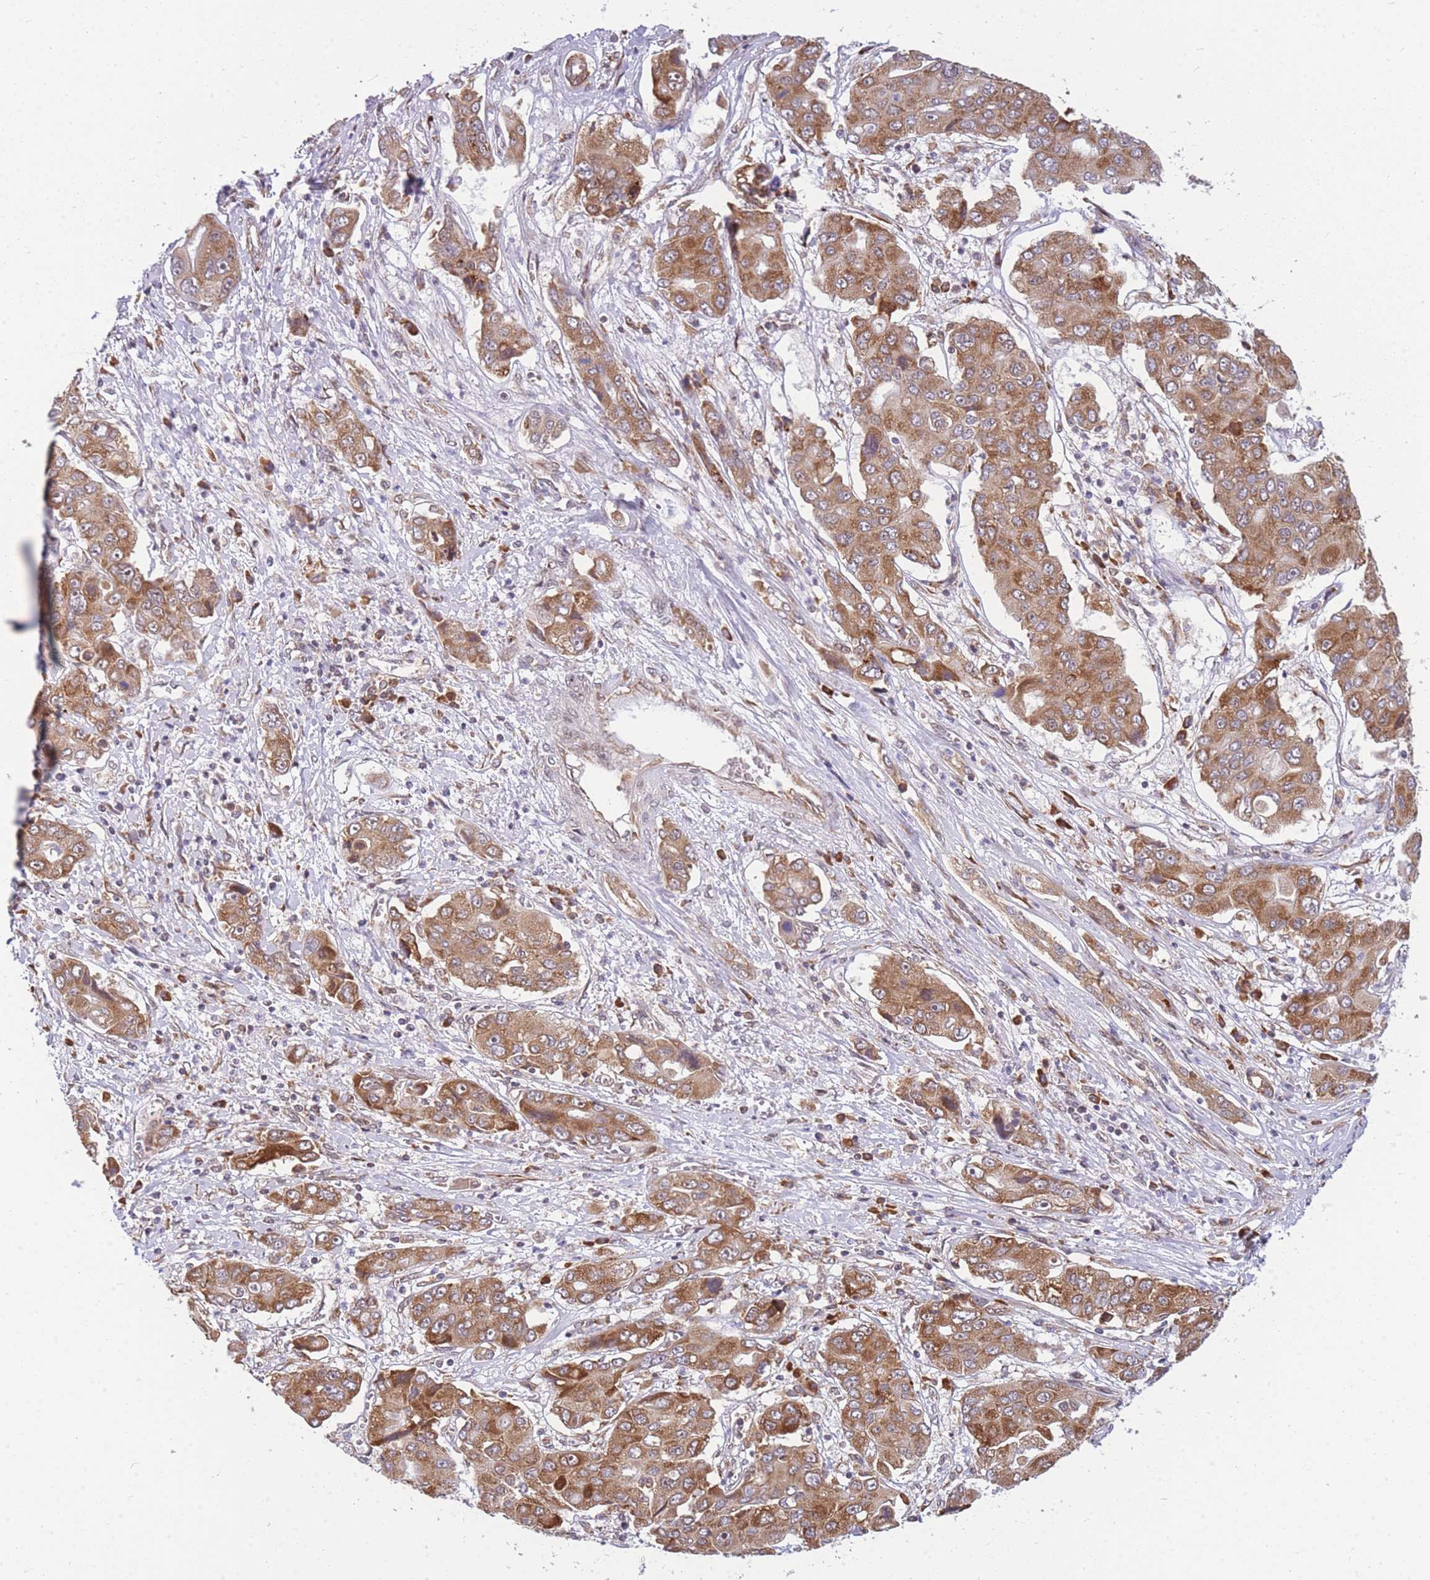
{"staining": {"intensity": "moderate", "quantity": ">75%", "location": "cytoplasmic/membranous"}, "tissue": "liver cancer", "cell_type": "Tumor cells", "image_type": "cancer", "snomed": [{"axis": "morphology", "description": "Cholangiocarcinoma"}, {"axis": "topography", "description": "Liver"}], "caption": "Tumor cells show medium levels of moderate cytoplasmic/membranous expression in about >75% of cells in human cholangiocarcinoma (liver). The protein is shown in brown color, while the nuclei are stained blue.", "gene": "MRPL23", "patient": {"sex": "male", "age": 67}}